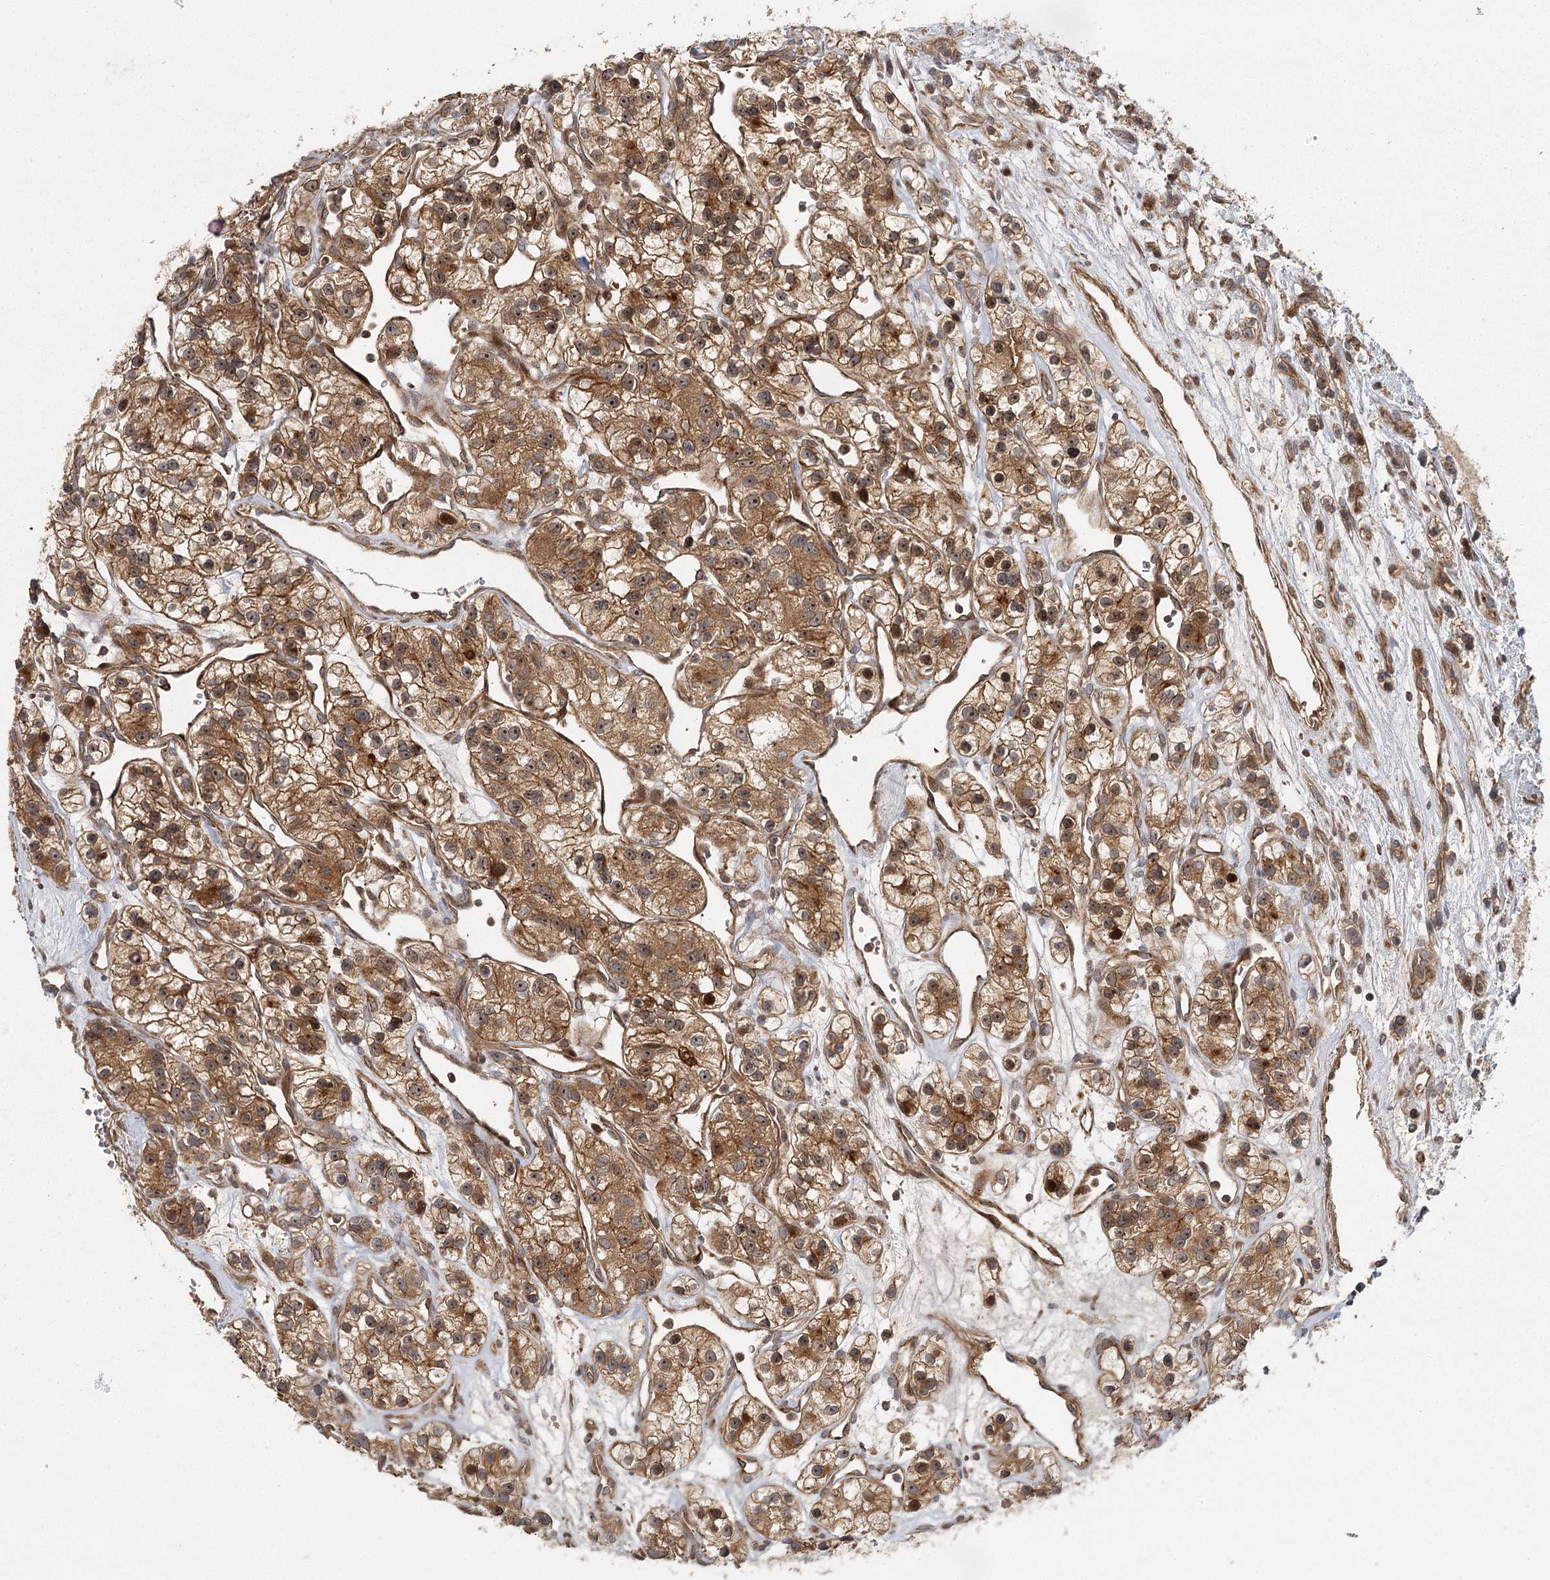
{"staining": {"intensity": "moderate", "quantity": ">75%", "location": "cytoplasmic/membranous"}, "tissue": "renal cancer", "cell_type": "Tumor cells", "image_type": "cancer", "snomed": [{"axis": "morphology", "description": "Adenocarcinoma, NOS"}, {"axis": "topography", "description": "Kidney"}], "caption": "This is a histology image of immunohistochemistry (IHC) staining of renal adenocarcinoma, which shows moderate positivity in the cytoplasmic/membranous of tumor cells.", "gene": "RAPGEF6", "patient": {"sex": "female", "age": 57}}